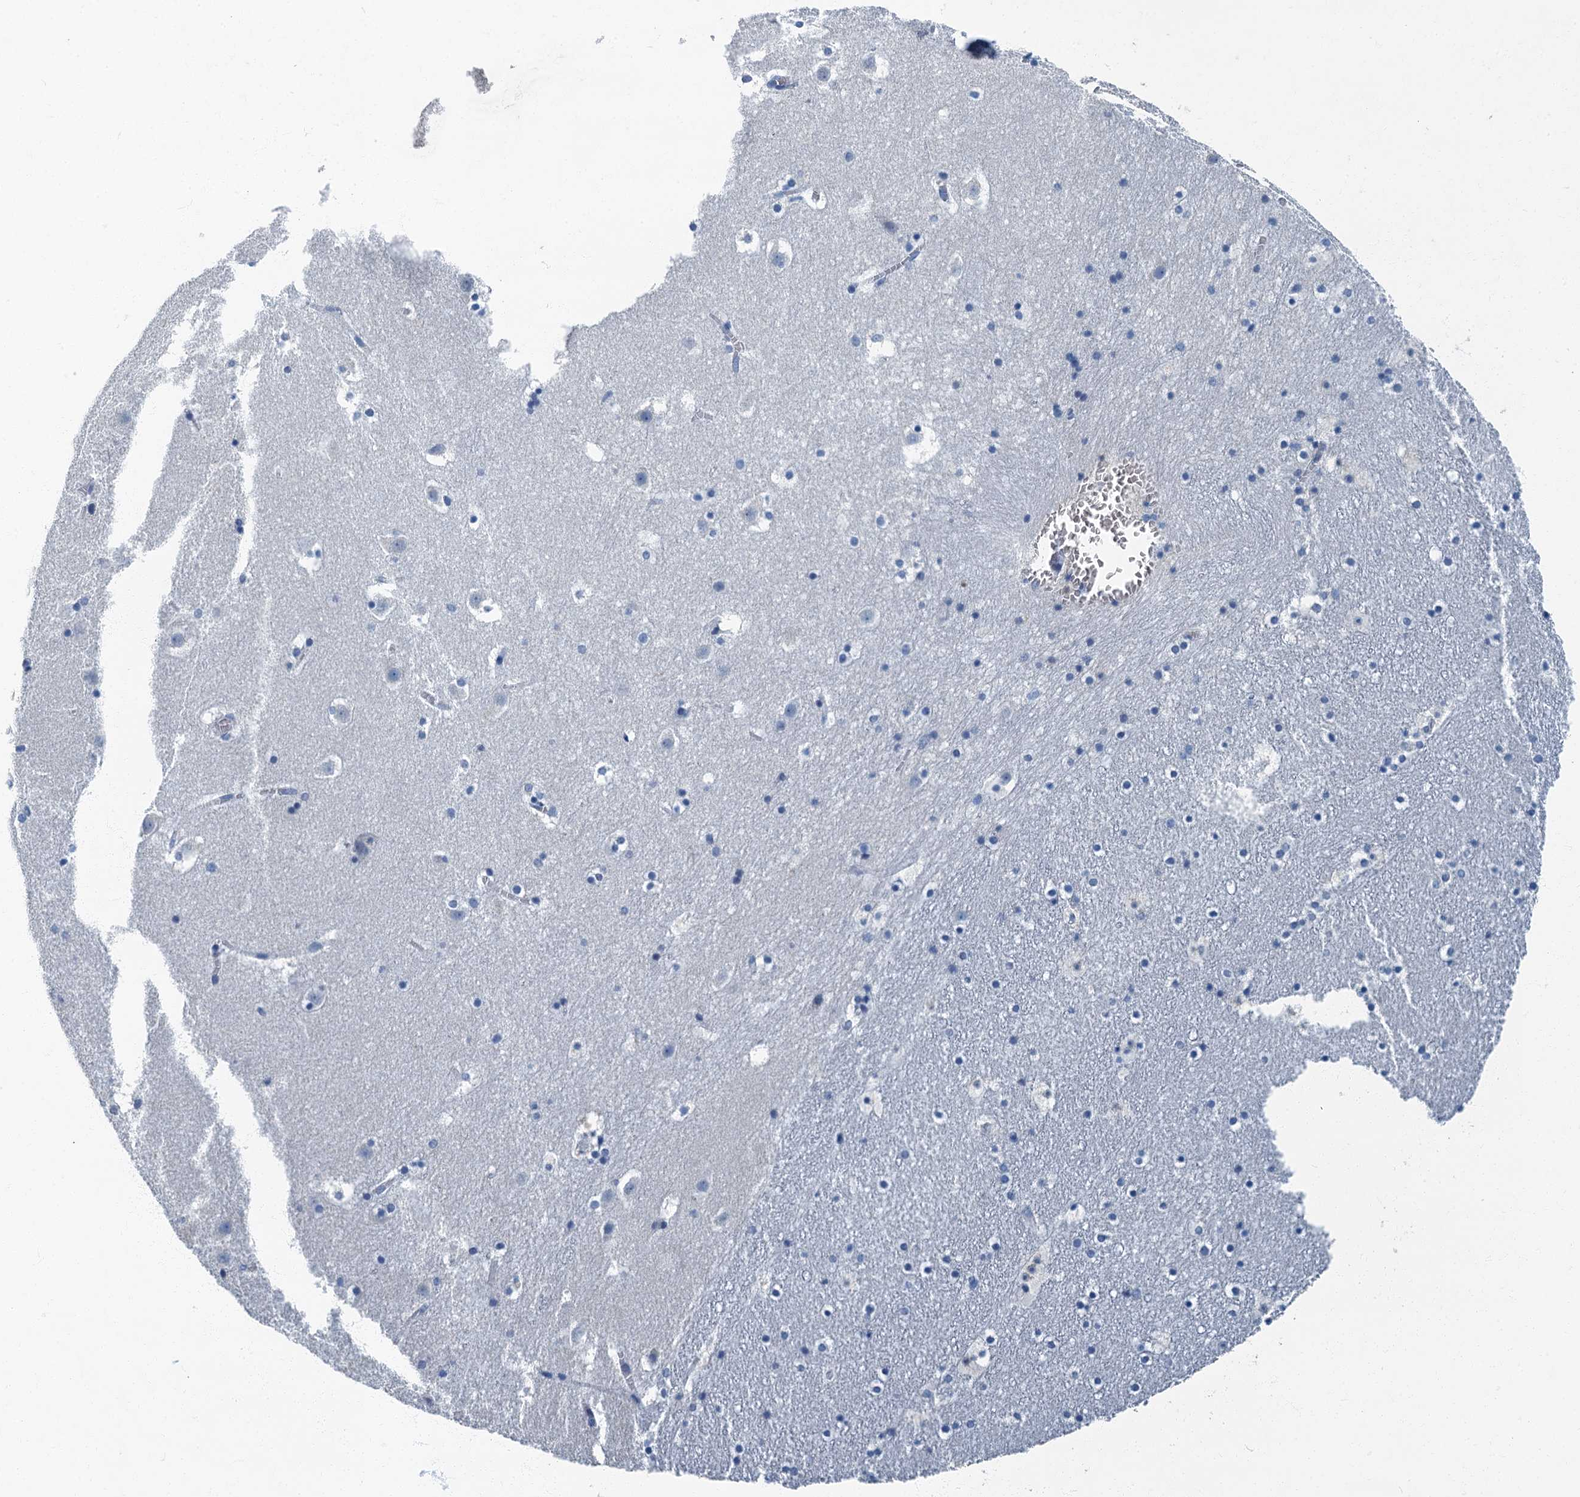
{"staining": {"intensity": "negative", "quantity": "none", "location": "none"}, "tissue": "caudate", "cell_type": "Glial cells", "image_type": "normal", "snomed": [{"axis": "morphology", "description": "Normal tissue, NOS"}, {"axis": "topography", "description": "Lateral ventricle wall"}], "caption": "This is an IHC histopathology image of benign human caudate. There is no staining in glial cells.", "gene": "GADL1", "patient": {"sex": "male", "age": 45}}